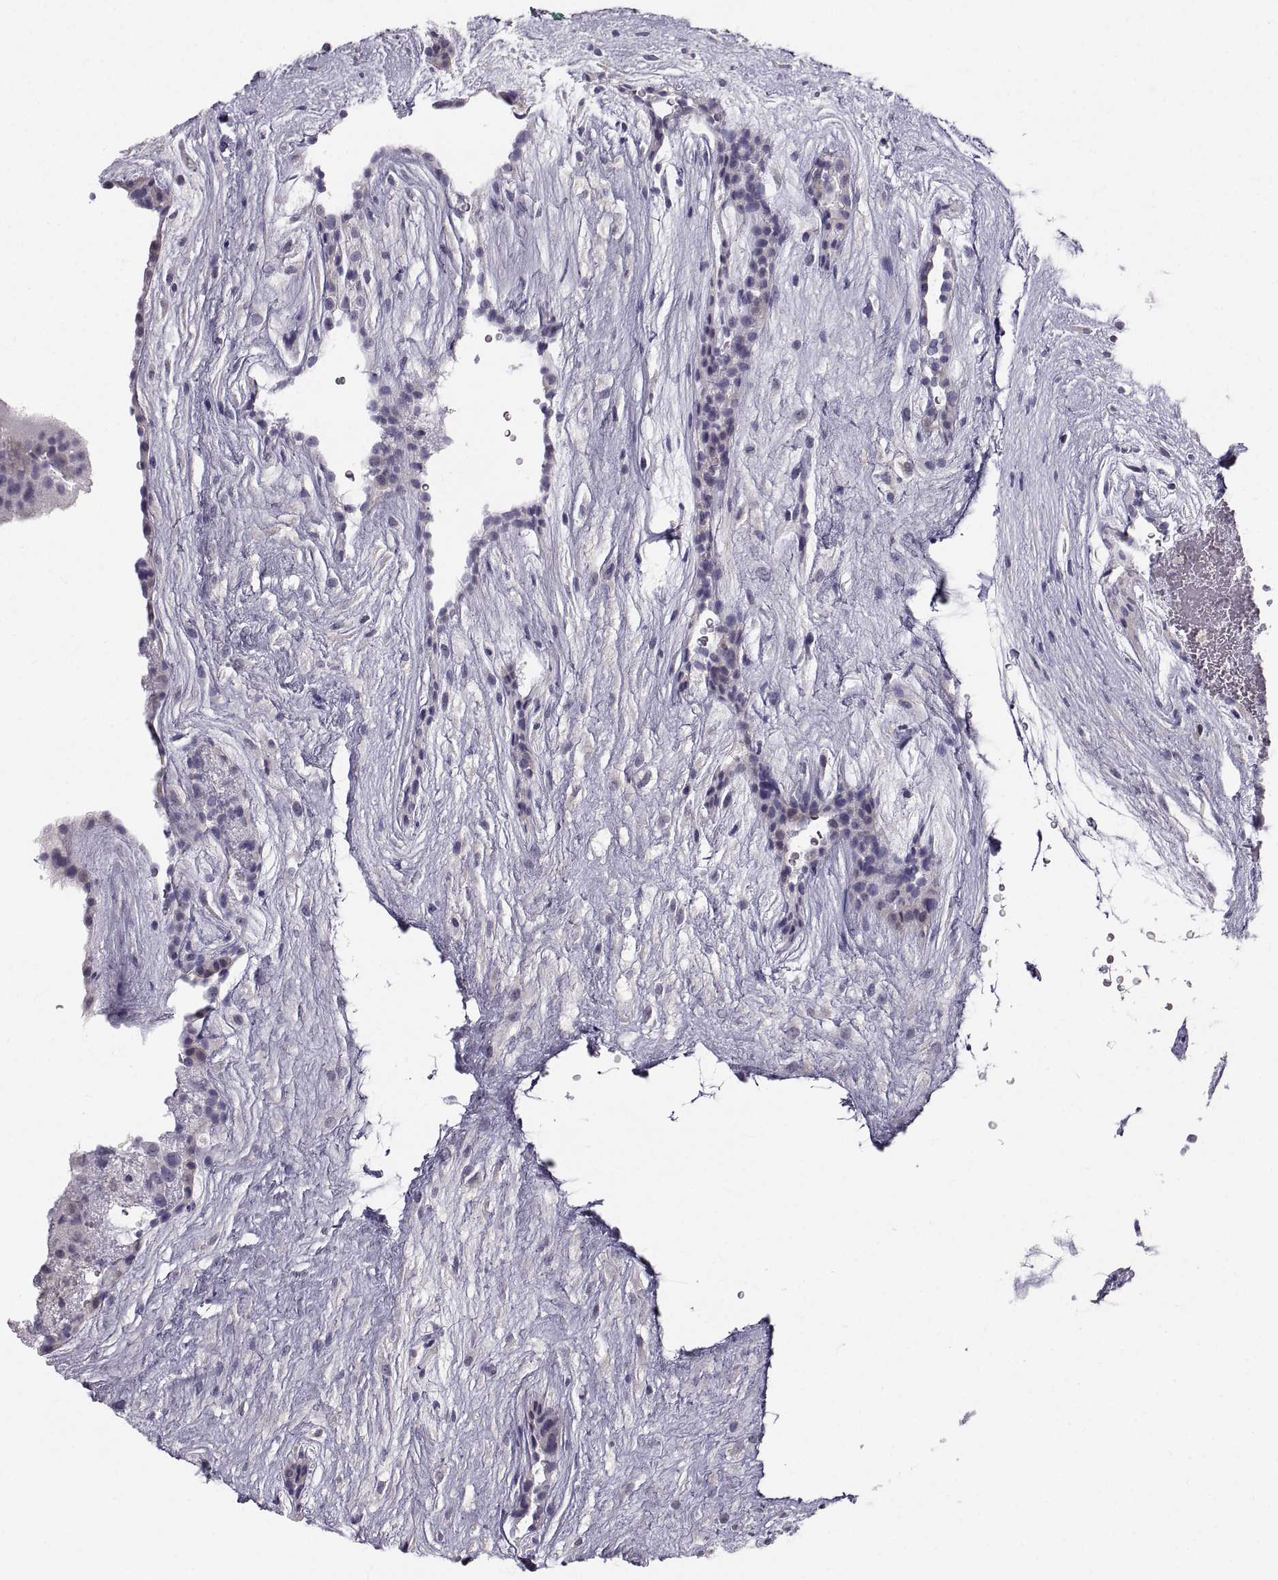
{"staining": {"intensity": "negative", "quantity": "none", "location": "none"}, "tissue": "placenta", "cell_type": "Decidual cells", "image_type": "normal", "snomed": [{"axis": "morphology", "description": "Normal tissue, NOS"}, {"axis": "topography", "description": "Placenta"}], "caption": "Human placenta stained for a protein using immunohistochemistry exhibits no positivity in decidual cells.", "gene": "ZNF185", "patient": {"sex": "female", "age": 19}}